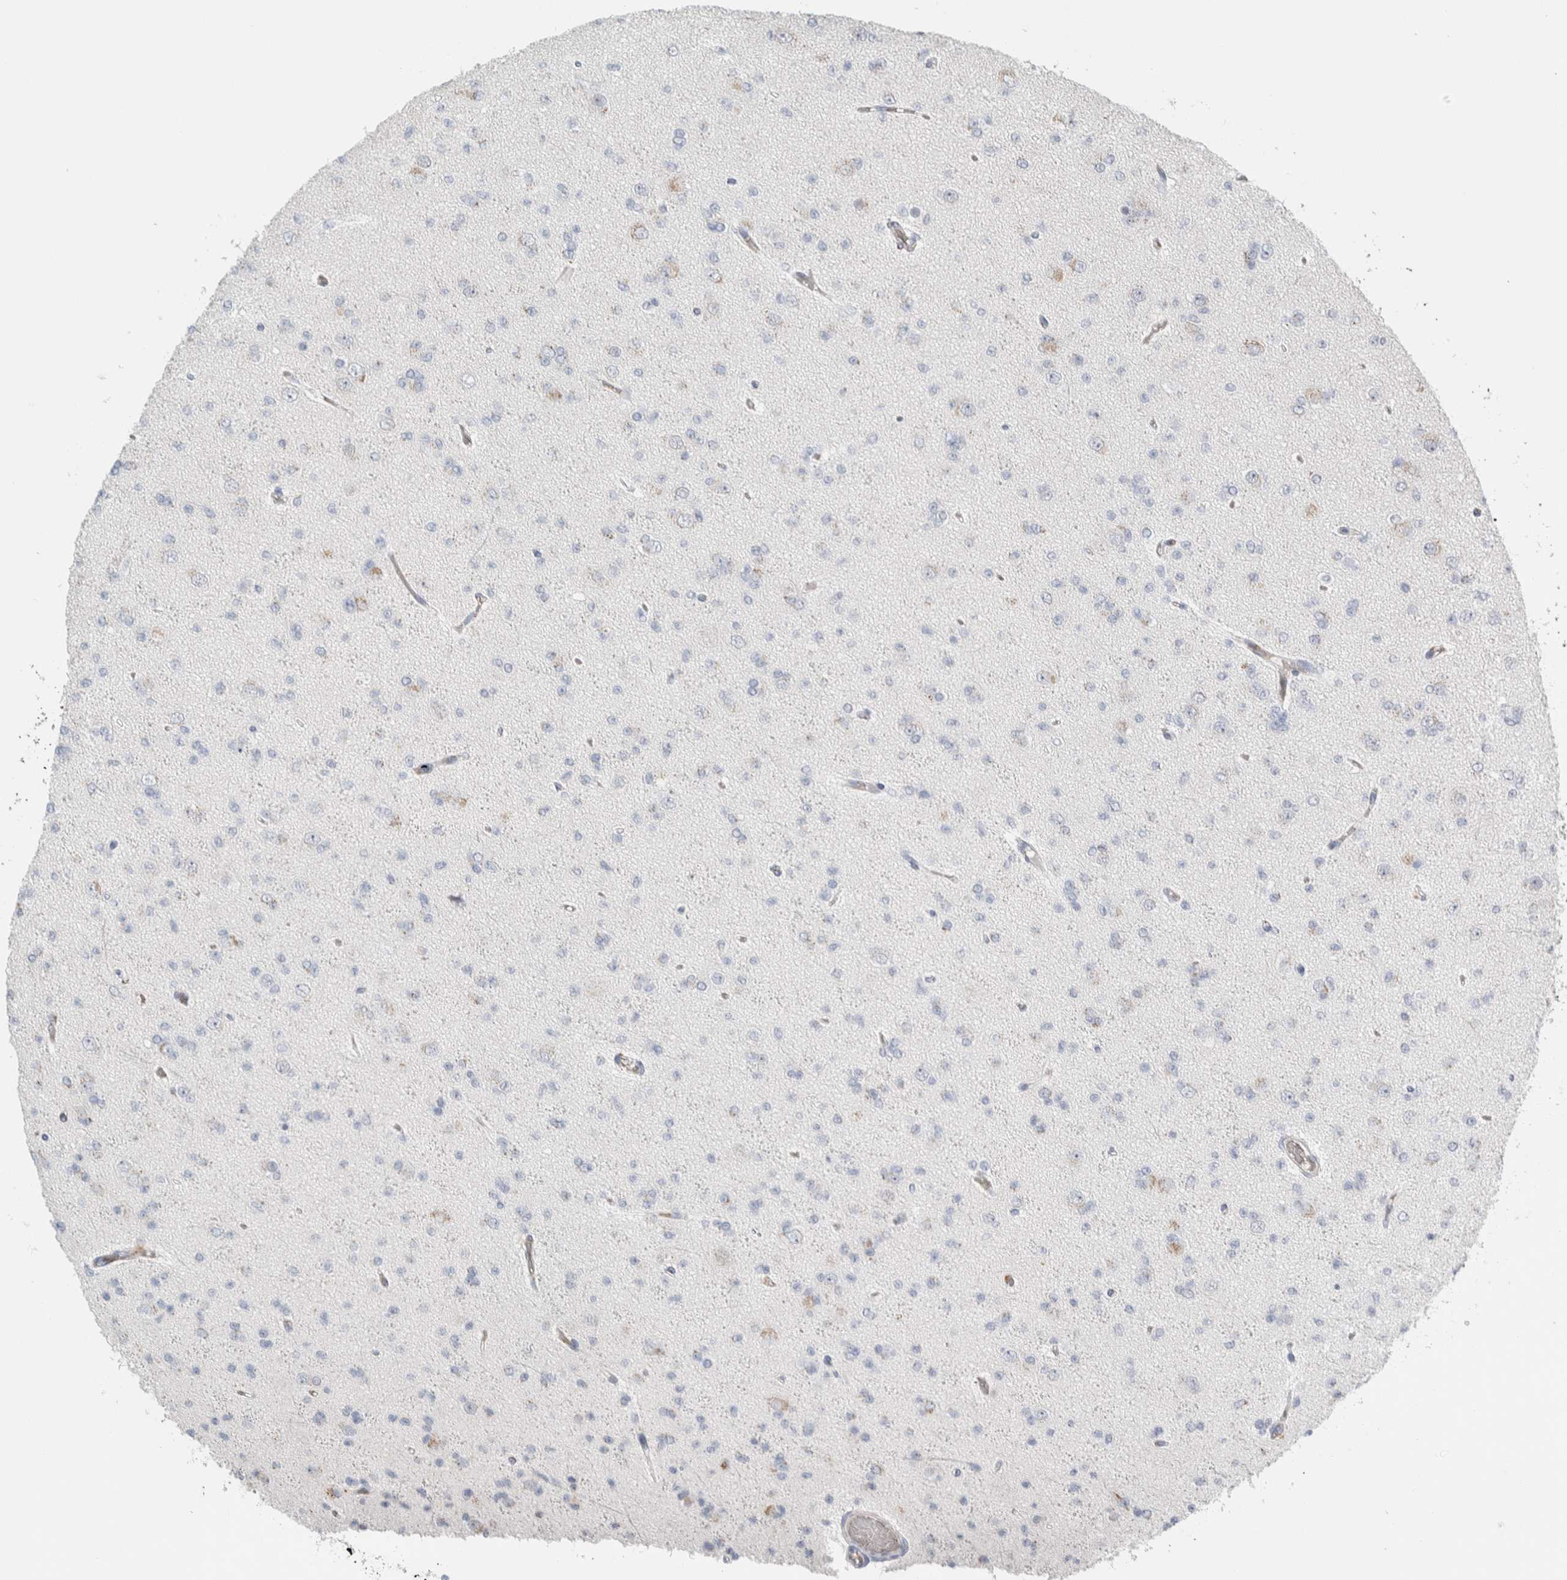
{"staining": {"intensity": "negative", "quantity": "none", "location": "none"}, "tissue": "glioma", "cell_type": "Tumor cells", "image_type": "cancer", "snomed": [{"axis": "morphology", "description": "Glioma, malignant, Low grade"}, {"axis": "topography", "description": "Brain"}], "caption": "The IHC micrograph has no significant expression in tumor cells of malignant glioma (low-grade) tissue.", "gene": "SLC38A10", "patient": {"sex": "female", "age": 22}}